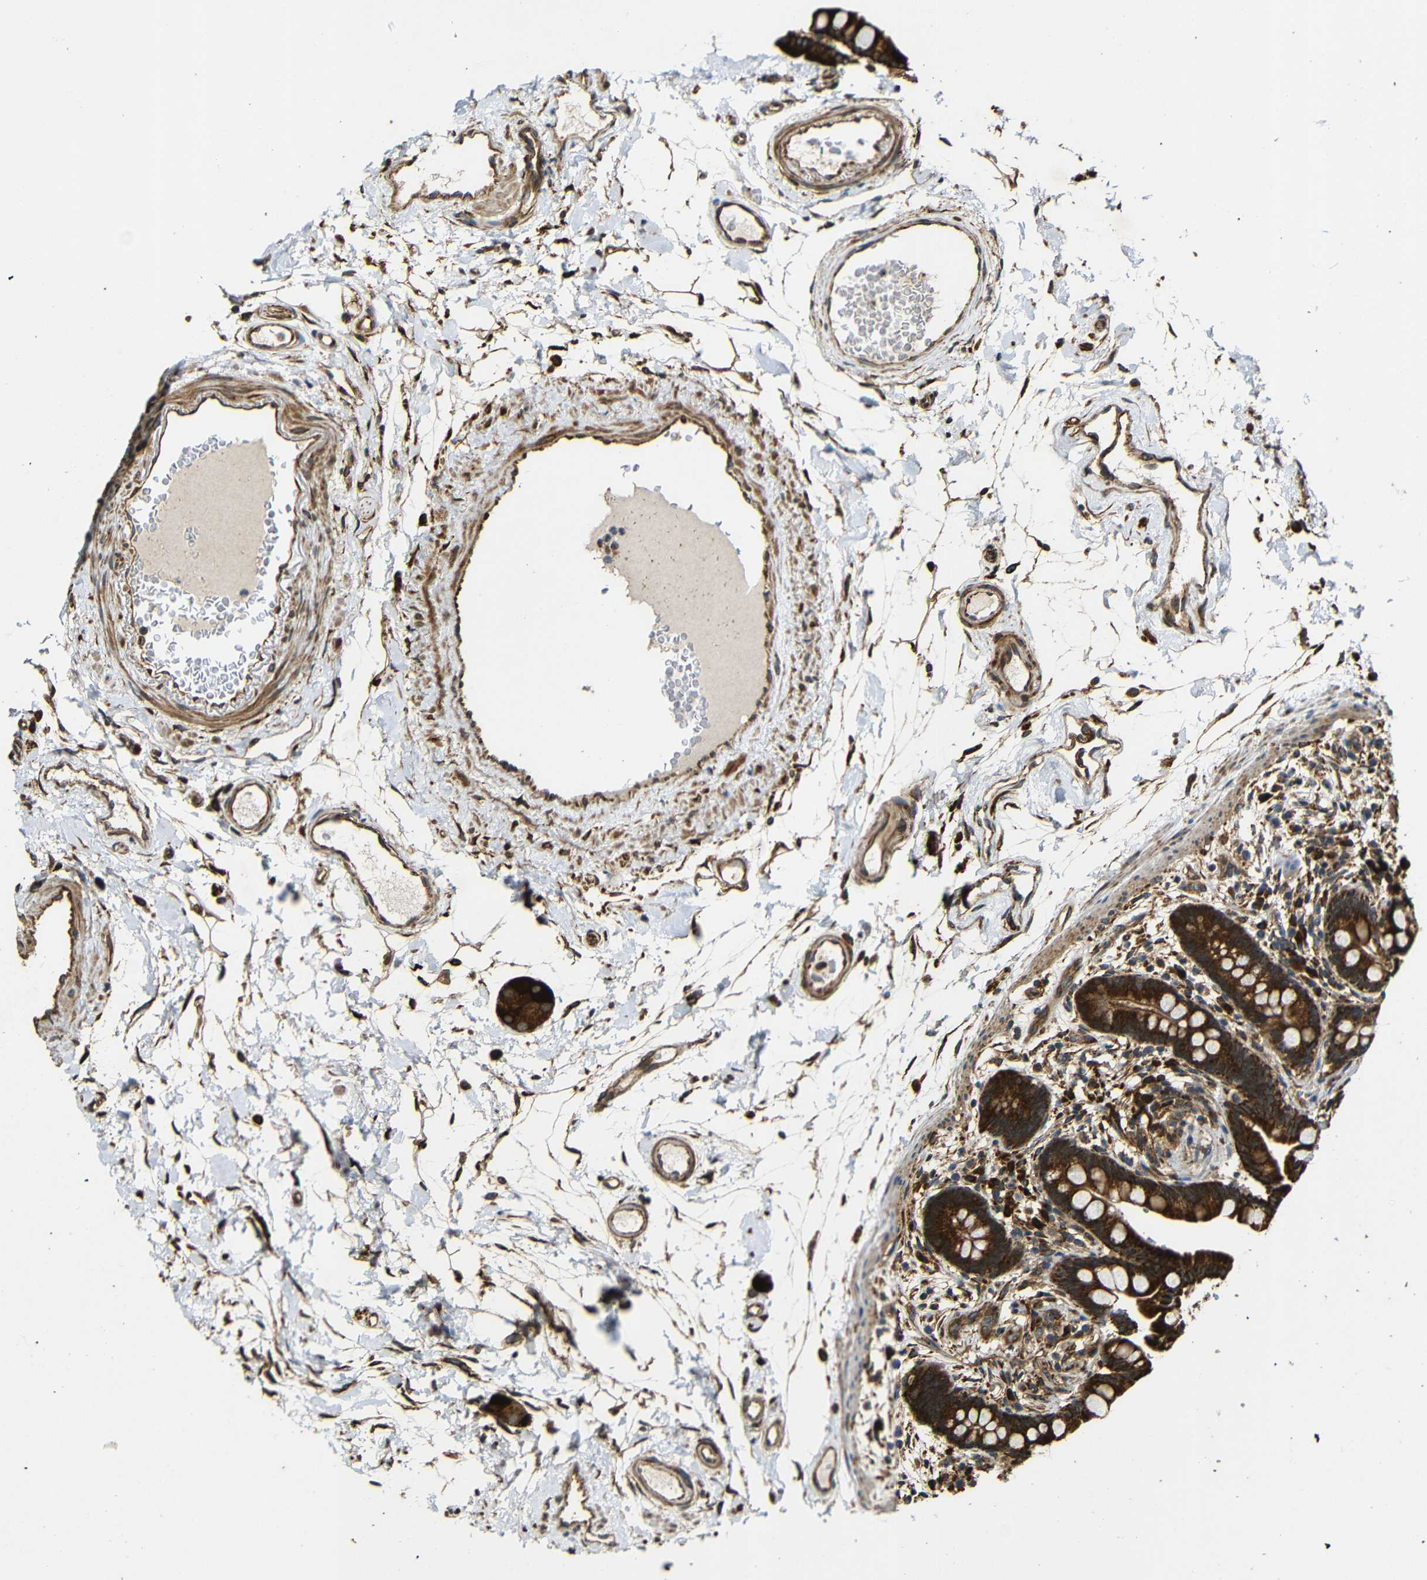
{"staining": {"intensity": "moderate", "quantity": "25%-75%", "location": "cytoplasmic/membranous"}, "tissue": "colon", "cell_type": "Endothelial cells", "image_type": "normal", "snomed": [{"axis": "morphology", "description": "Normal tissue, NOS"}, {"axis": "topography", "description": "Colon"}], "caption": "Endothelial cells exhibit medium levels of moderate cytoplasmic/membranous expression in approximately 25%-75% of cells in normal human colon.", "gene": "KANK4", "patient": {"sex": "male", "age": 73}}